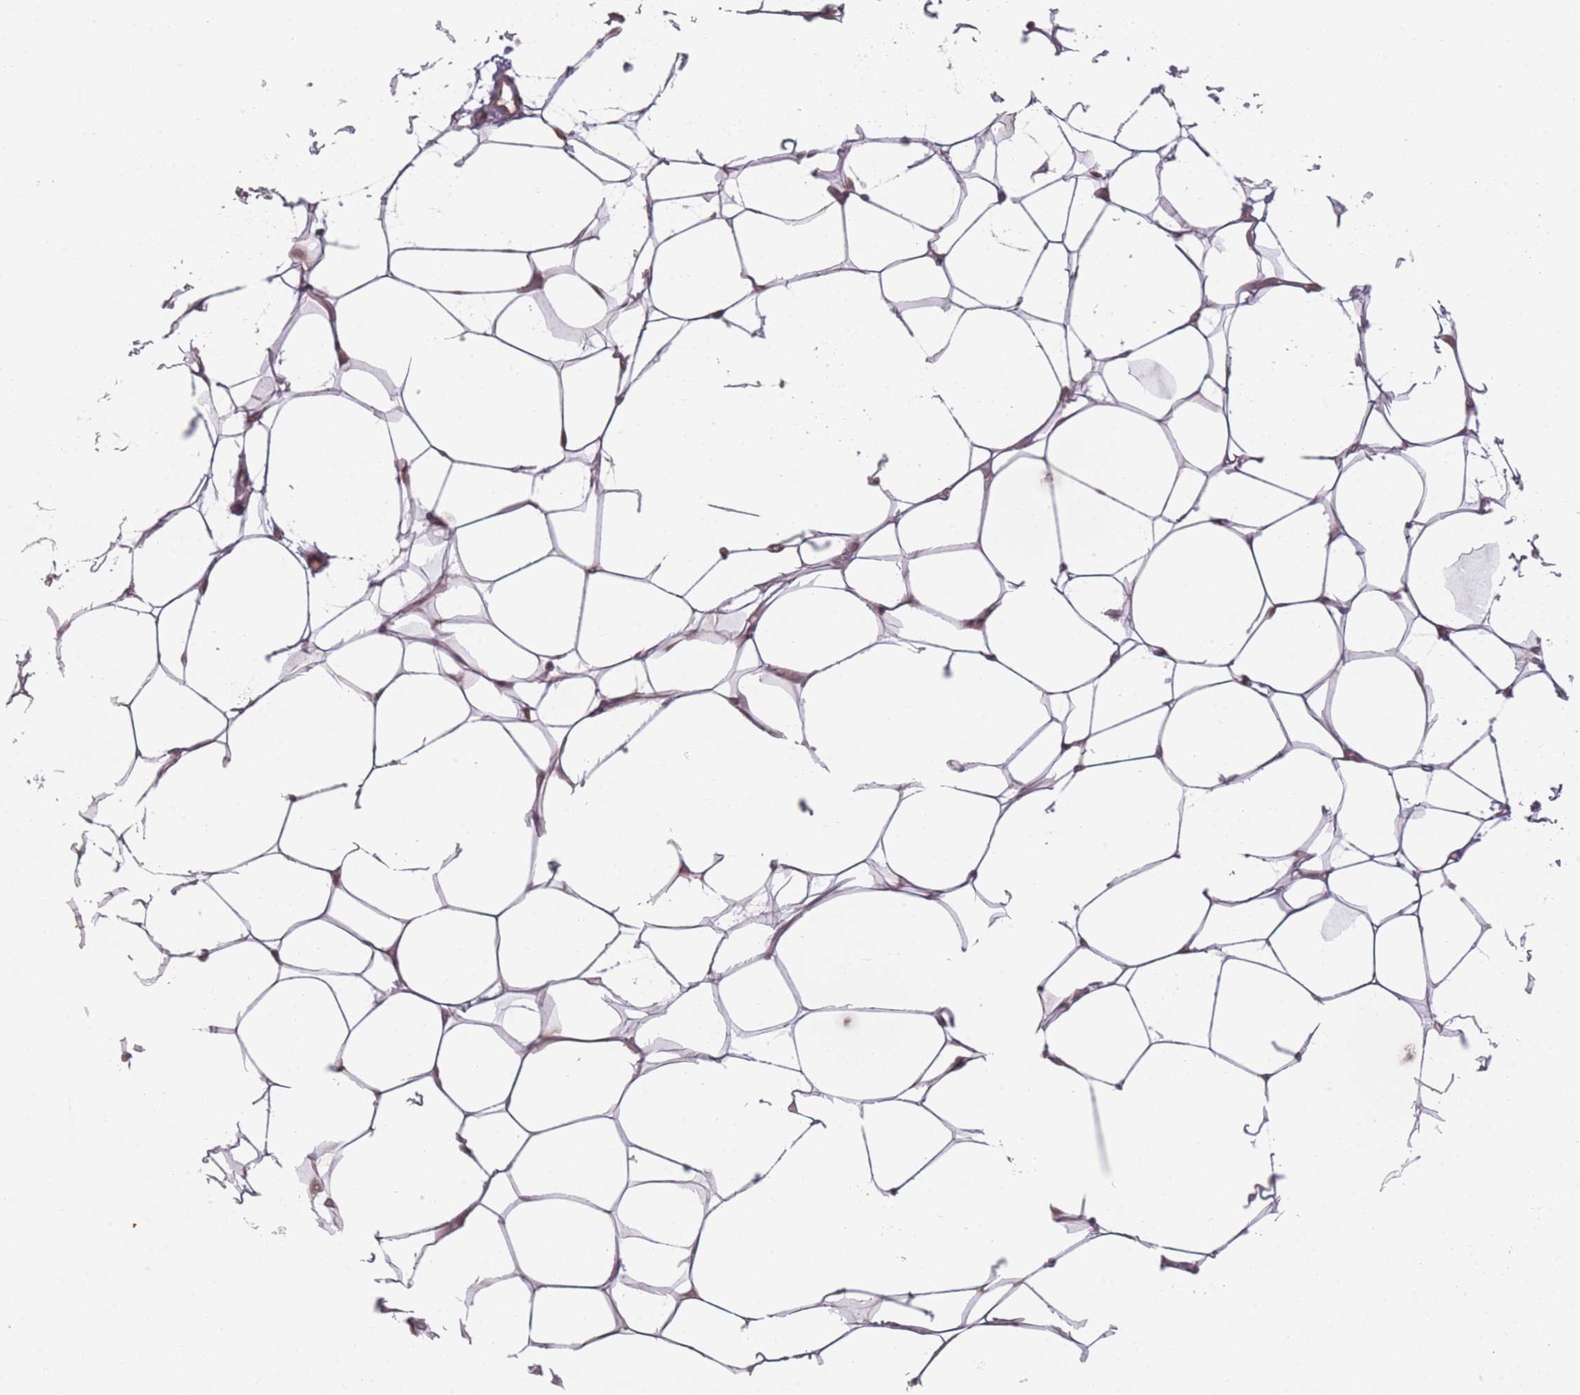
{"staining": {"intensity": "negative", "quantity": "none", "location": "none"}, "tissue": "adipose tissue", "cell_type": "Adipocytes", "image_type": "normal", "snomed": [{"axis": "morphology", "description": "Normal tissue, NOS"}, {"axis": "topography", "description": "Breast"}], "caption": "The immunohistochemistry image has no significant staining in adipocytes of adipose tissue.", "gene": "OR10C1", "patient": {"sex": "female", "age": 23}}